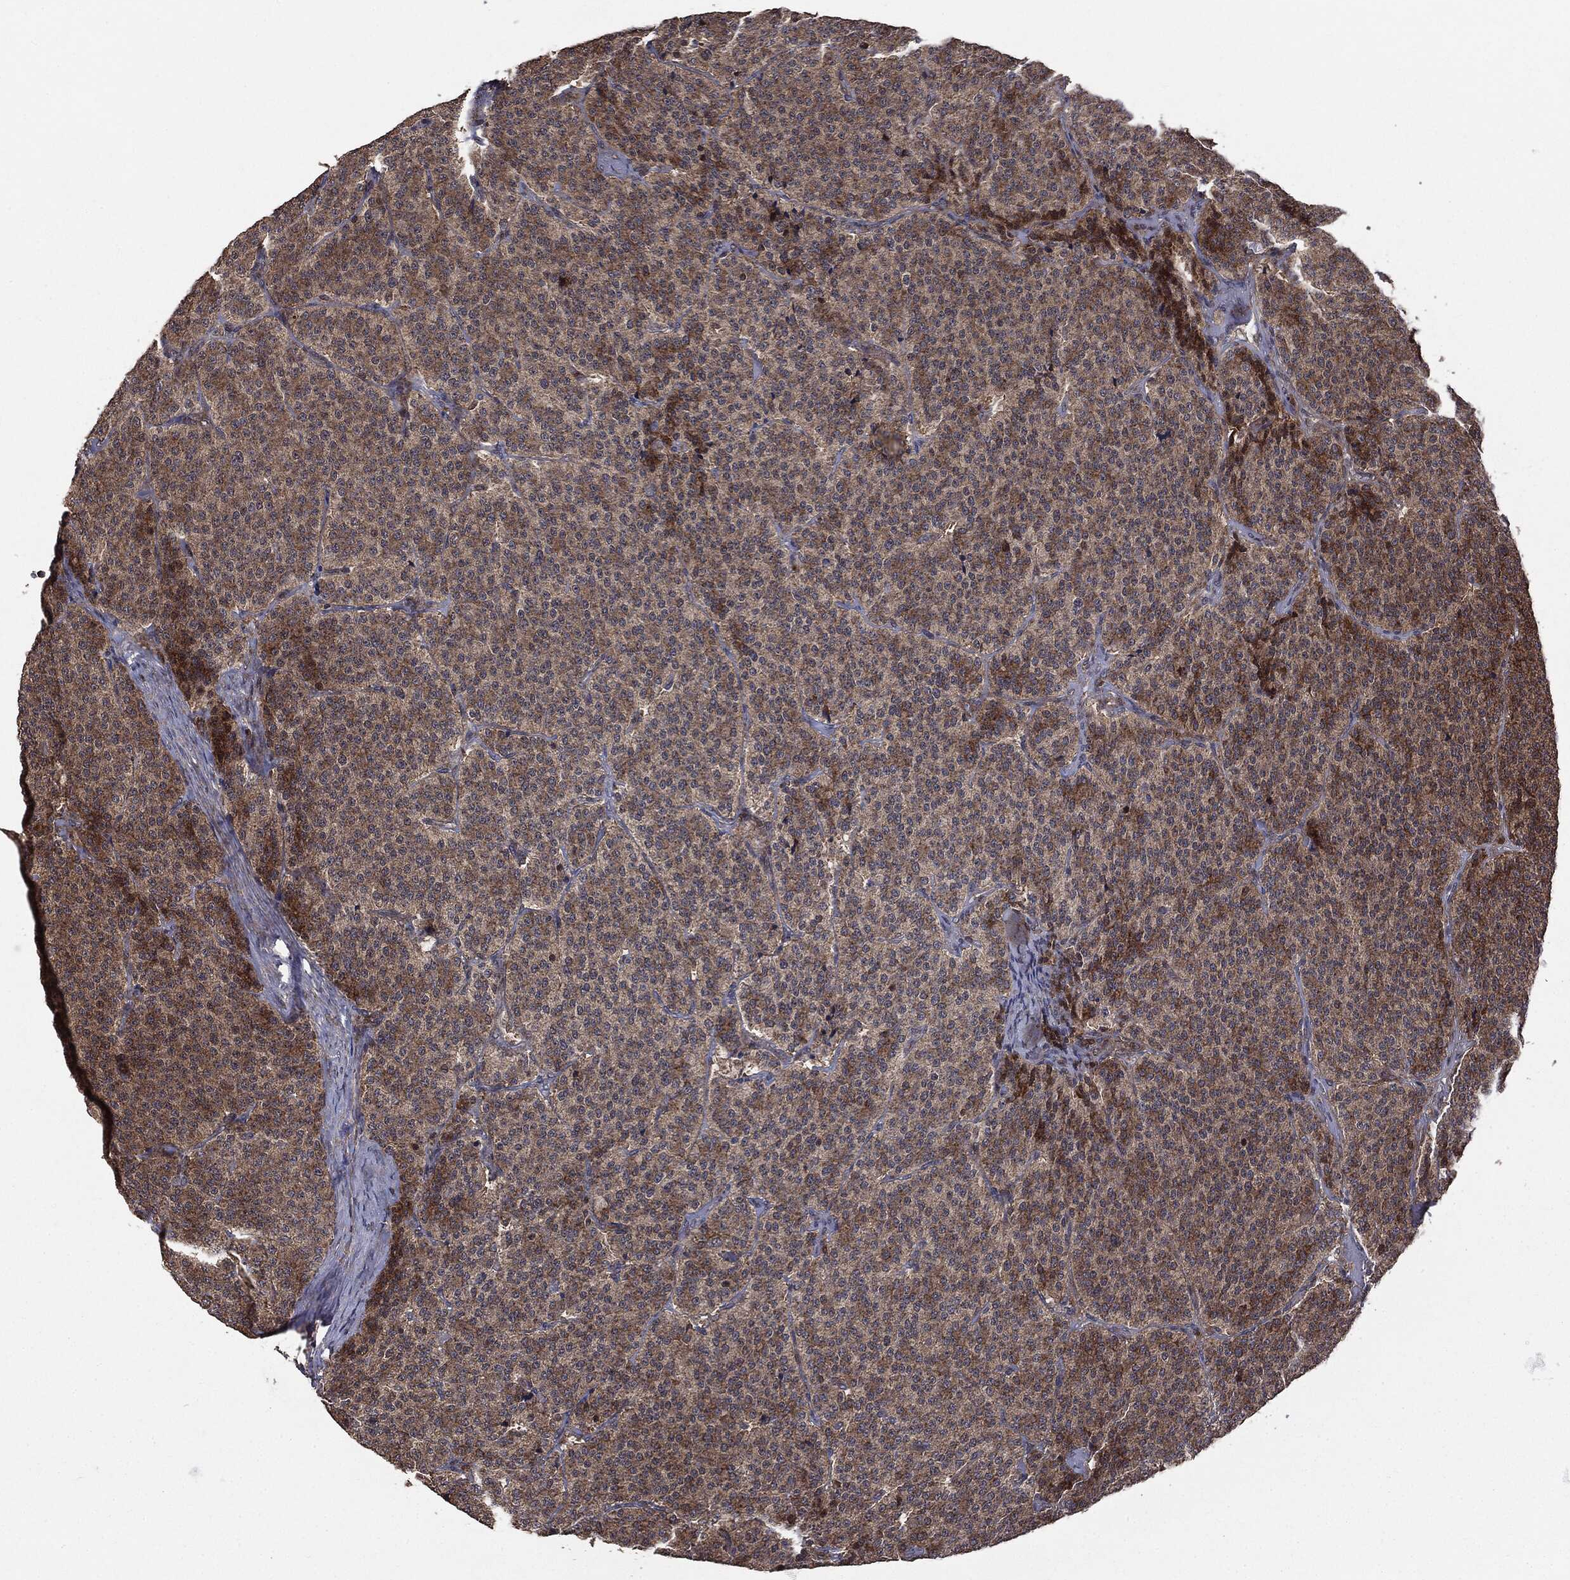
{"staining": {"intensity": "moderate", "quantity": ">75%", "location": "cytoplasmic/membranous"}, "tissue": "carcinoid", "cell_type": "Tumor cells", "image_type": "cancer", "snomed": [{"axis": "morphology", "description": "Carcinoid, malignant, NOS"}, {"axis": "topography", "description": "Small intestine"}], "caption": "Moderate cytoplasmic/membranous protein expression is present in approximately >75% of tumor cells in malignant carcinoid. (DAB IHC with brightfield microscopy, high magnification).", "gene": "MTOR", "patient": {"sex": "female", "age": 58}}